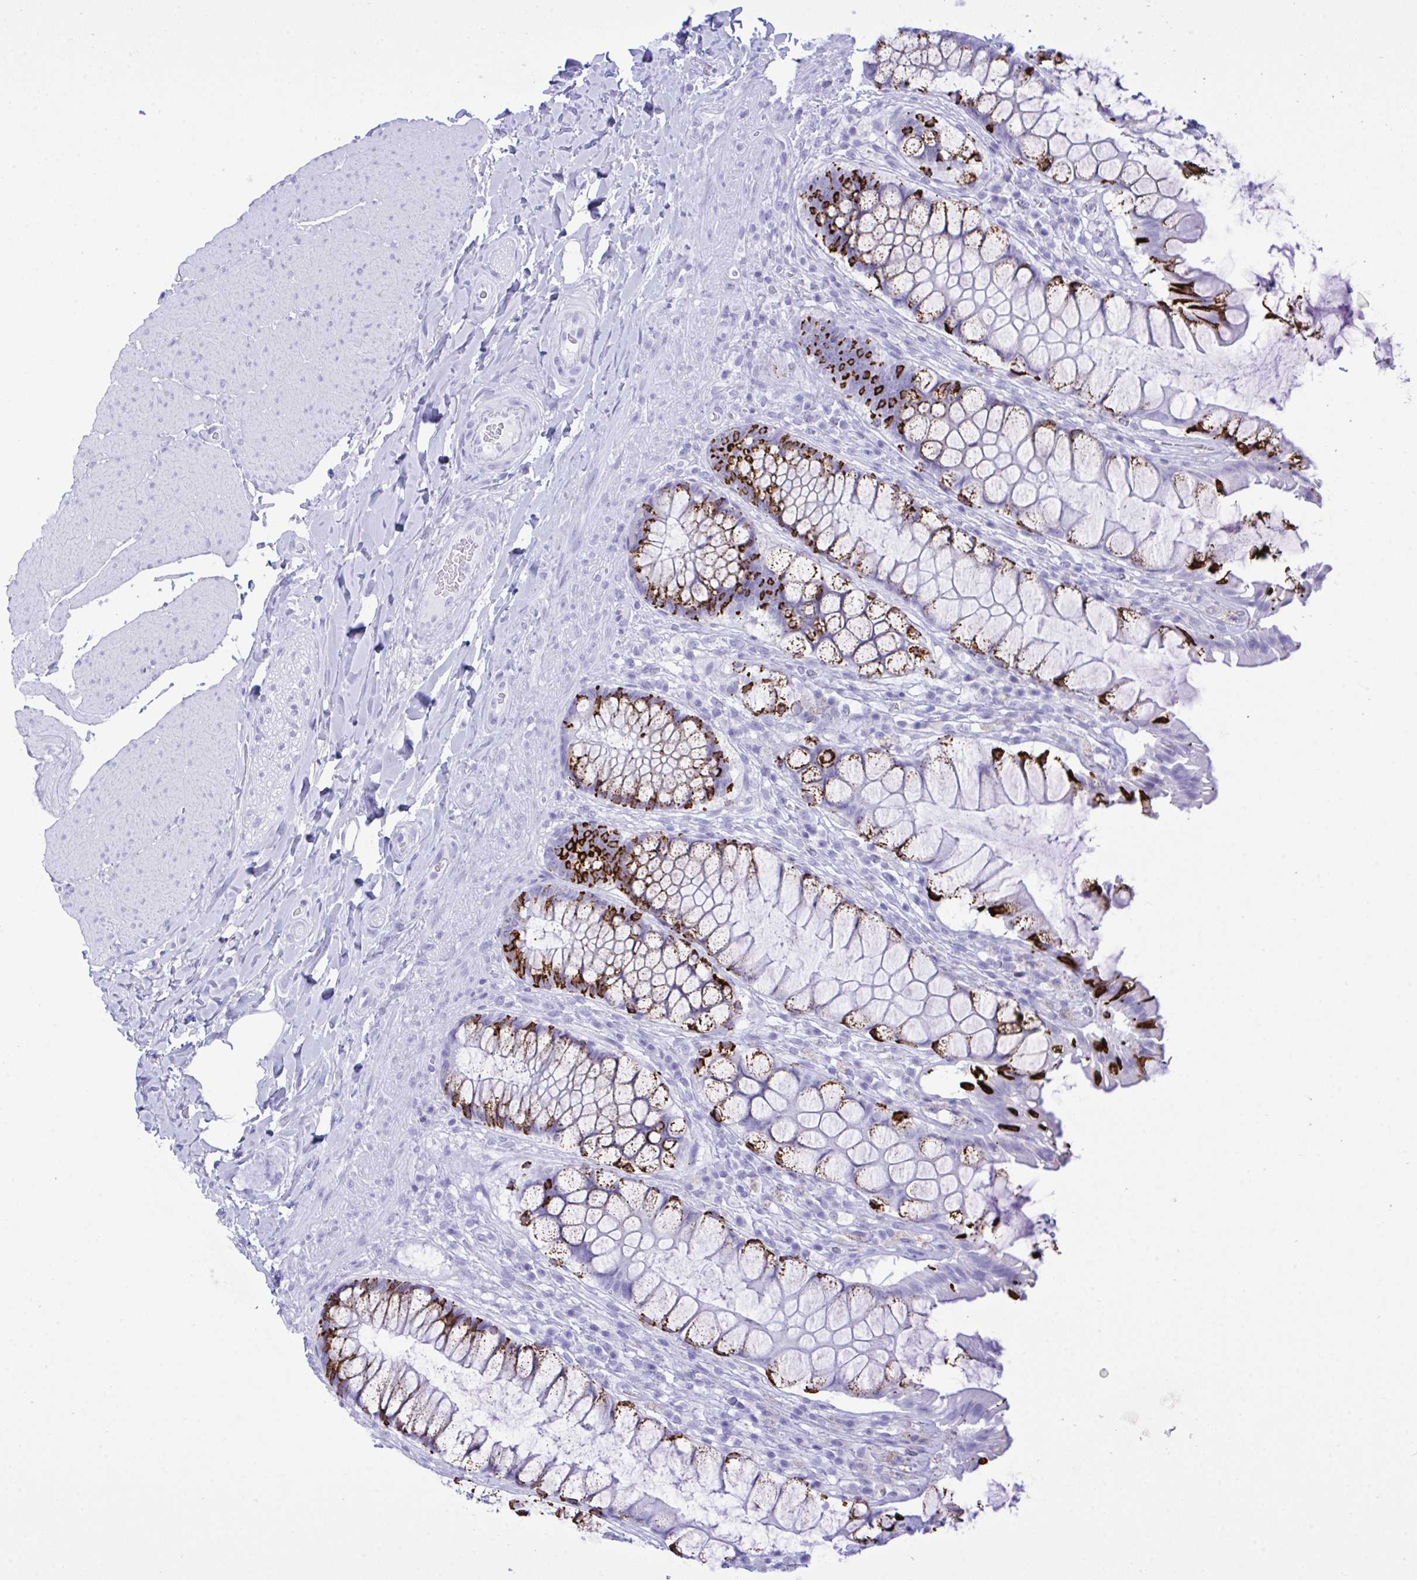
{"staining": {"intensity": "strong", "quantity": "25%-75%", "location": "cytoplasmic/membranous"}, "tissue": "rectum", "cell_type": "Glandular cells", "image_type": "normal", "snomed": [{"axis": "morphology", "description": "Normal tissue, NOS"}, {"axis": "topography", "description": "Rectum"}], "caption": "A brown stain labels strong cytoplasmic/membranous positivity of a protein in glandular cells of unremarkable rectum.", "gene": "SELENOV", "patient": {"sex": "female", "age": 58}}